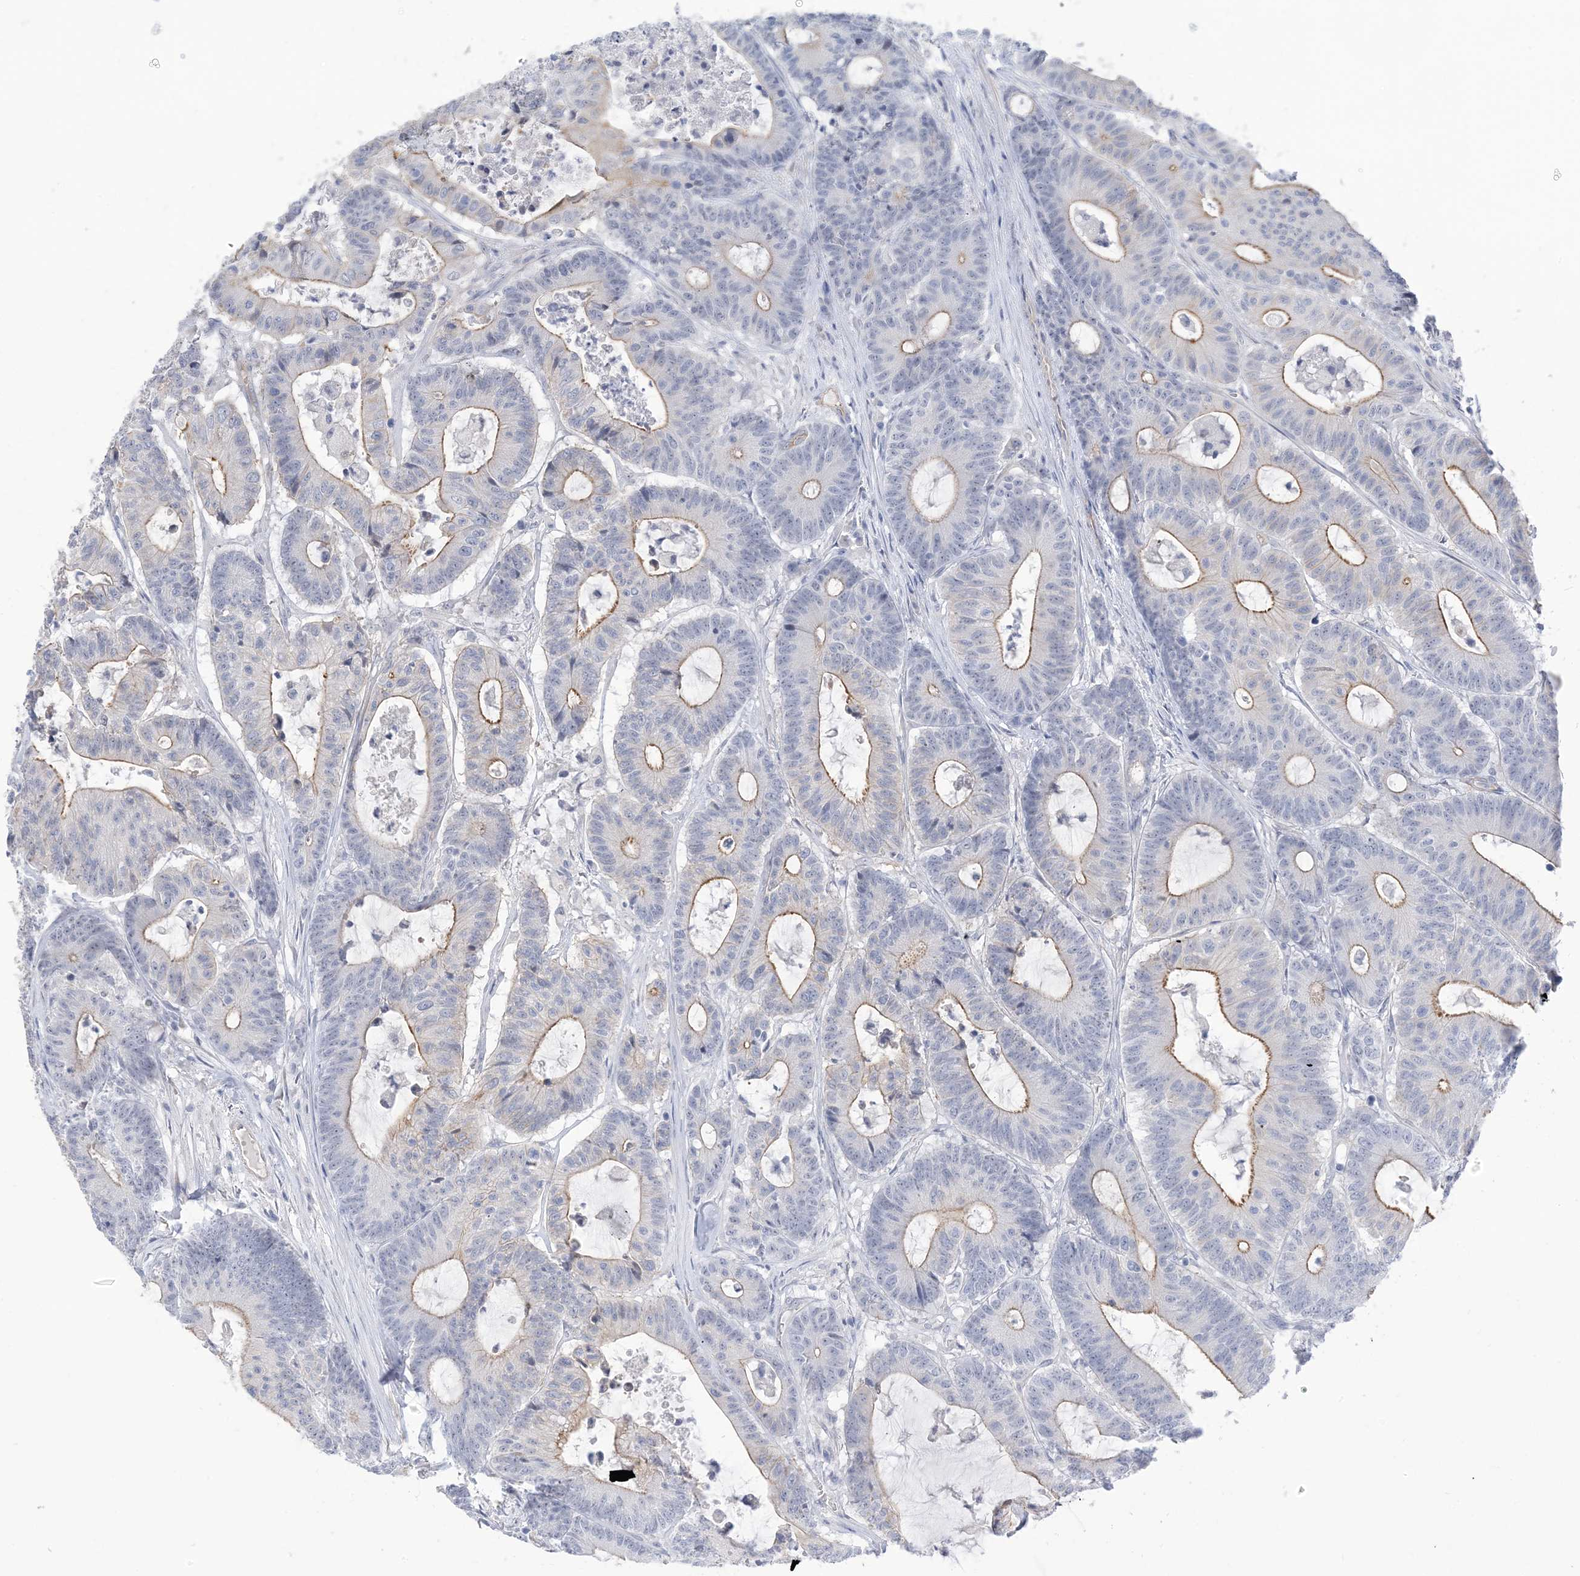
{"staining": {"intensity": "moderate", "quantity": "25%-75%", "location": "cytoplasmic/membranous"}, "tissue": "colorectal cancer", "cell_type": "Tumor cells", "image_type": "cancer", "snomed": [{"axis": "morphology", "description": "Adenocarcinoma, NOS"}, {"axis": "topography", "description": "Colon"}], "caption": "The immunohistochemical stain shows moderate cytoplasmic/membranous expression in tumor cells of colorectal adenocarcinoma tissue.", "gene": "IL36B", "patient": {"sex": "female", "age": 84}}